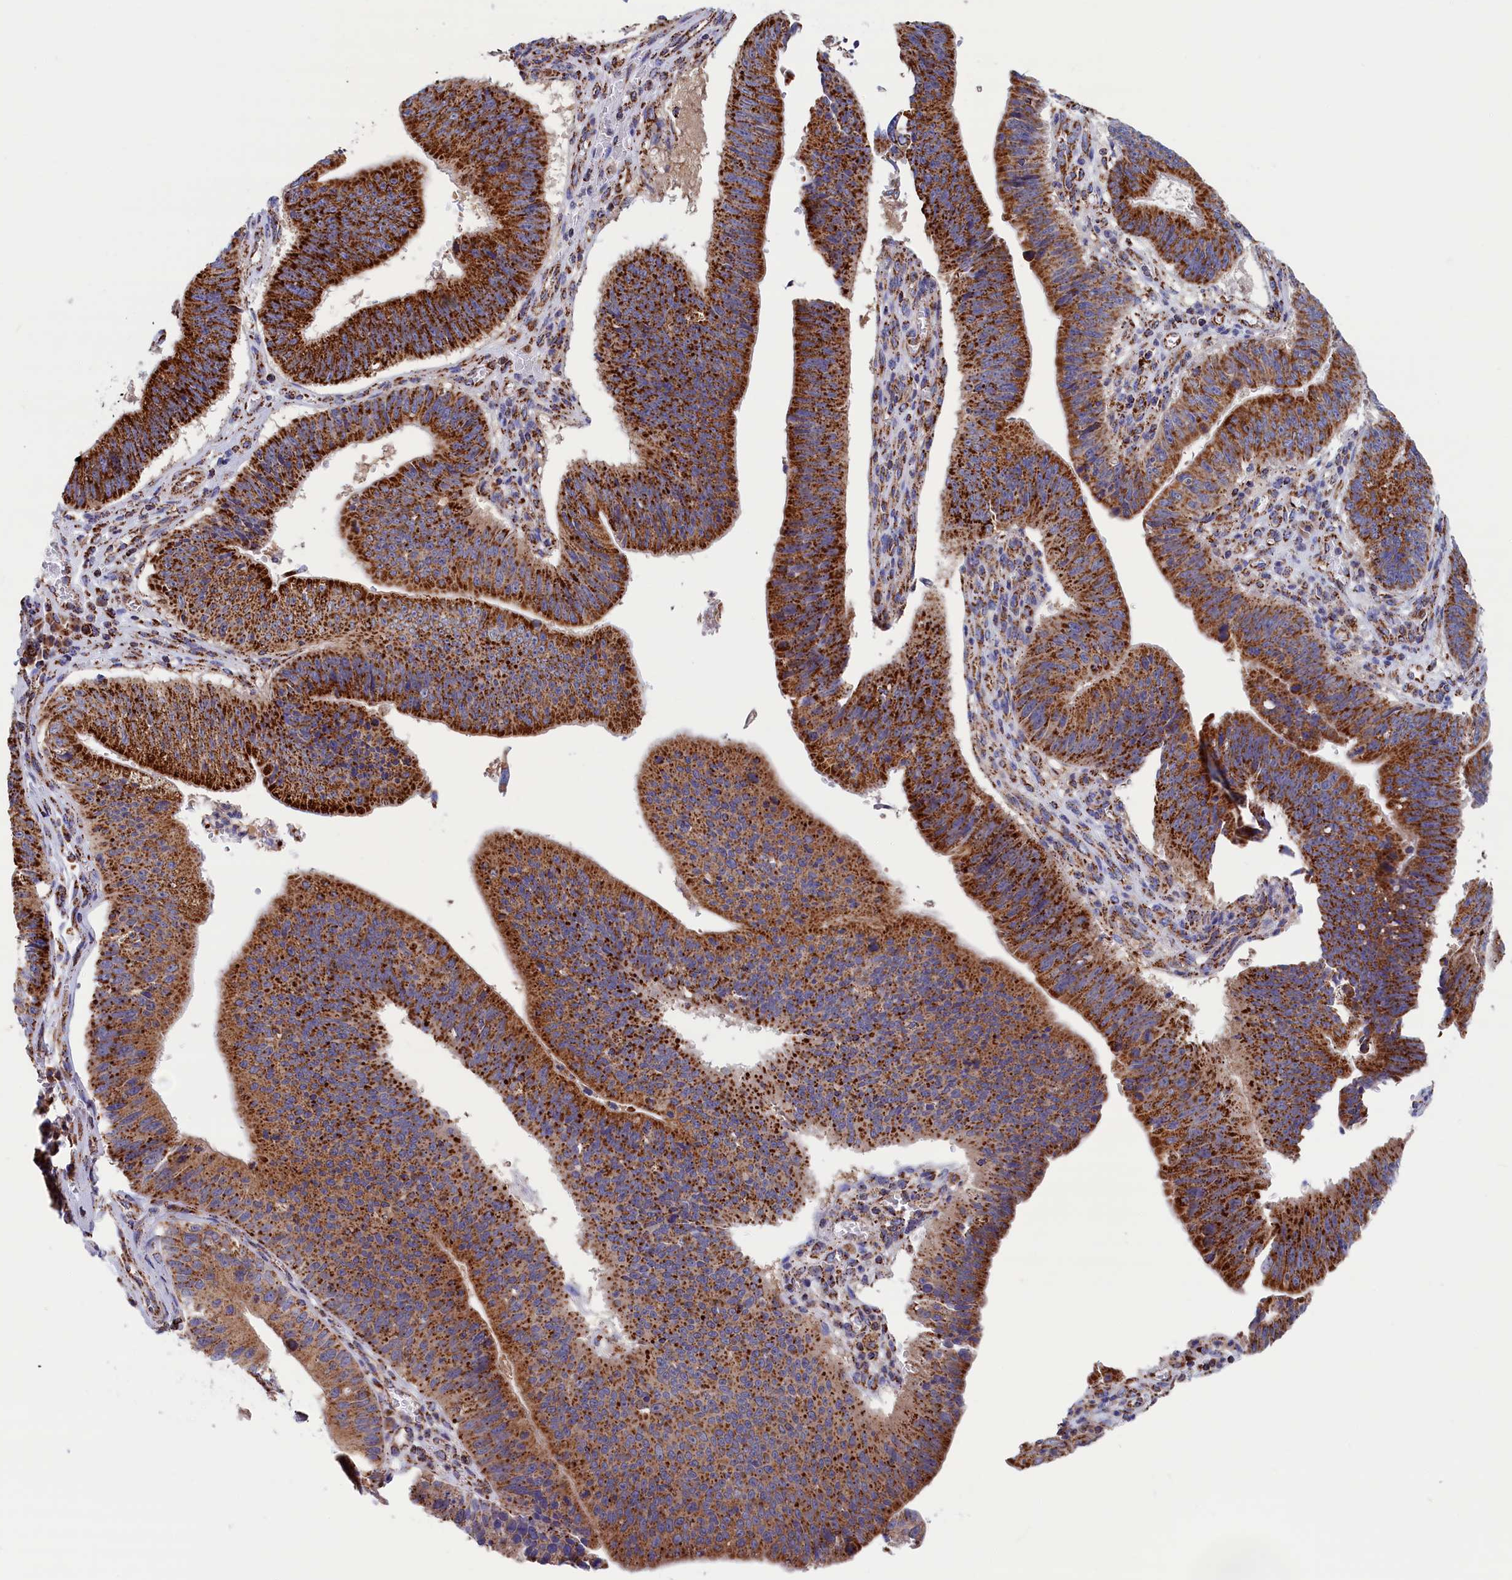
{"staining": {"intensity": "strong", "quantity": ">75%", "location": "cytoplasmic/membranous"}, "tissue": "stomach cancer", "cell_type": "Tumor cells", "image_type": "cancer", "snomed": [{"axis": "morphology", "description": "Adenocarcinoma, NOS"}, {"axis": "topography", "description": "Stomach"}], "caption": "A histopathology image of human stomach cancer stained for a protein exhibits strong cytoplasmic/membranous brown staining in tumor cells.", "gene": "WDR83", "patient": {"sex": "male", "age": 59}}